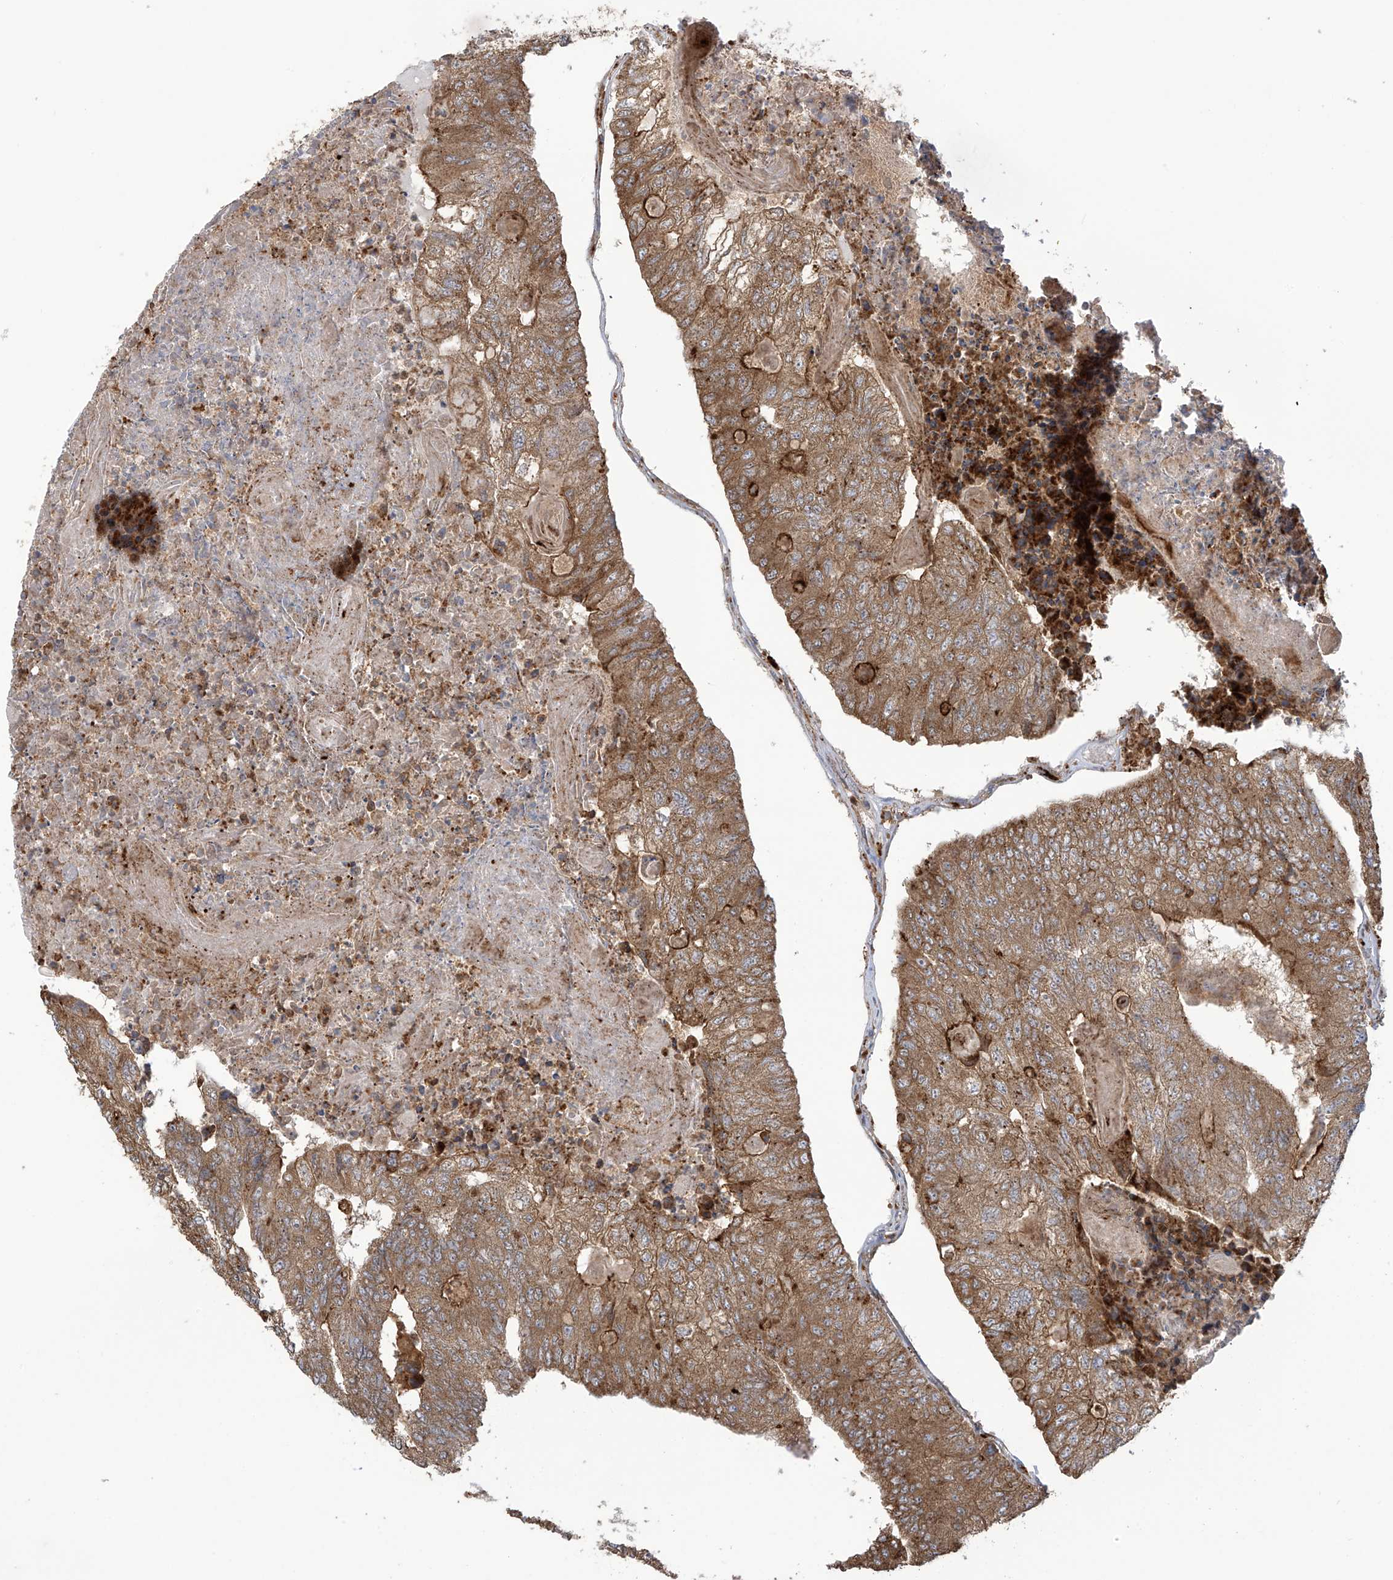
{"staining": {"intensity": "moderate", "quantity": ">75%", "location": "cytoplasmic/membranous"}, "tissue": "colorectal cancer", "cell_type": "Tumor cells", "image_type": "cancer", "snomed": [{"axis": "morphology", "description": "Adenocarcinoma, NOS"}, {"axis": "topography", "description": "Colon"}], "caption": "The immunohistochemical stain highlights moderate cytoplasmic/membranous staining in tumor cells of colorectal cancer tissue. The protein is shown in brown color, while the nuclei are stained blue.", "gene": "KIAA1522", "patient": {"sex": "female", "age": 67}}